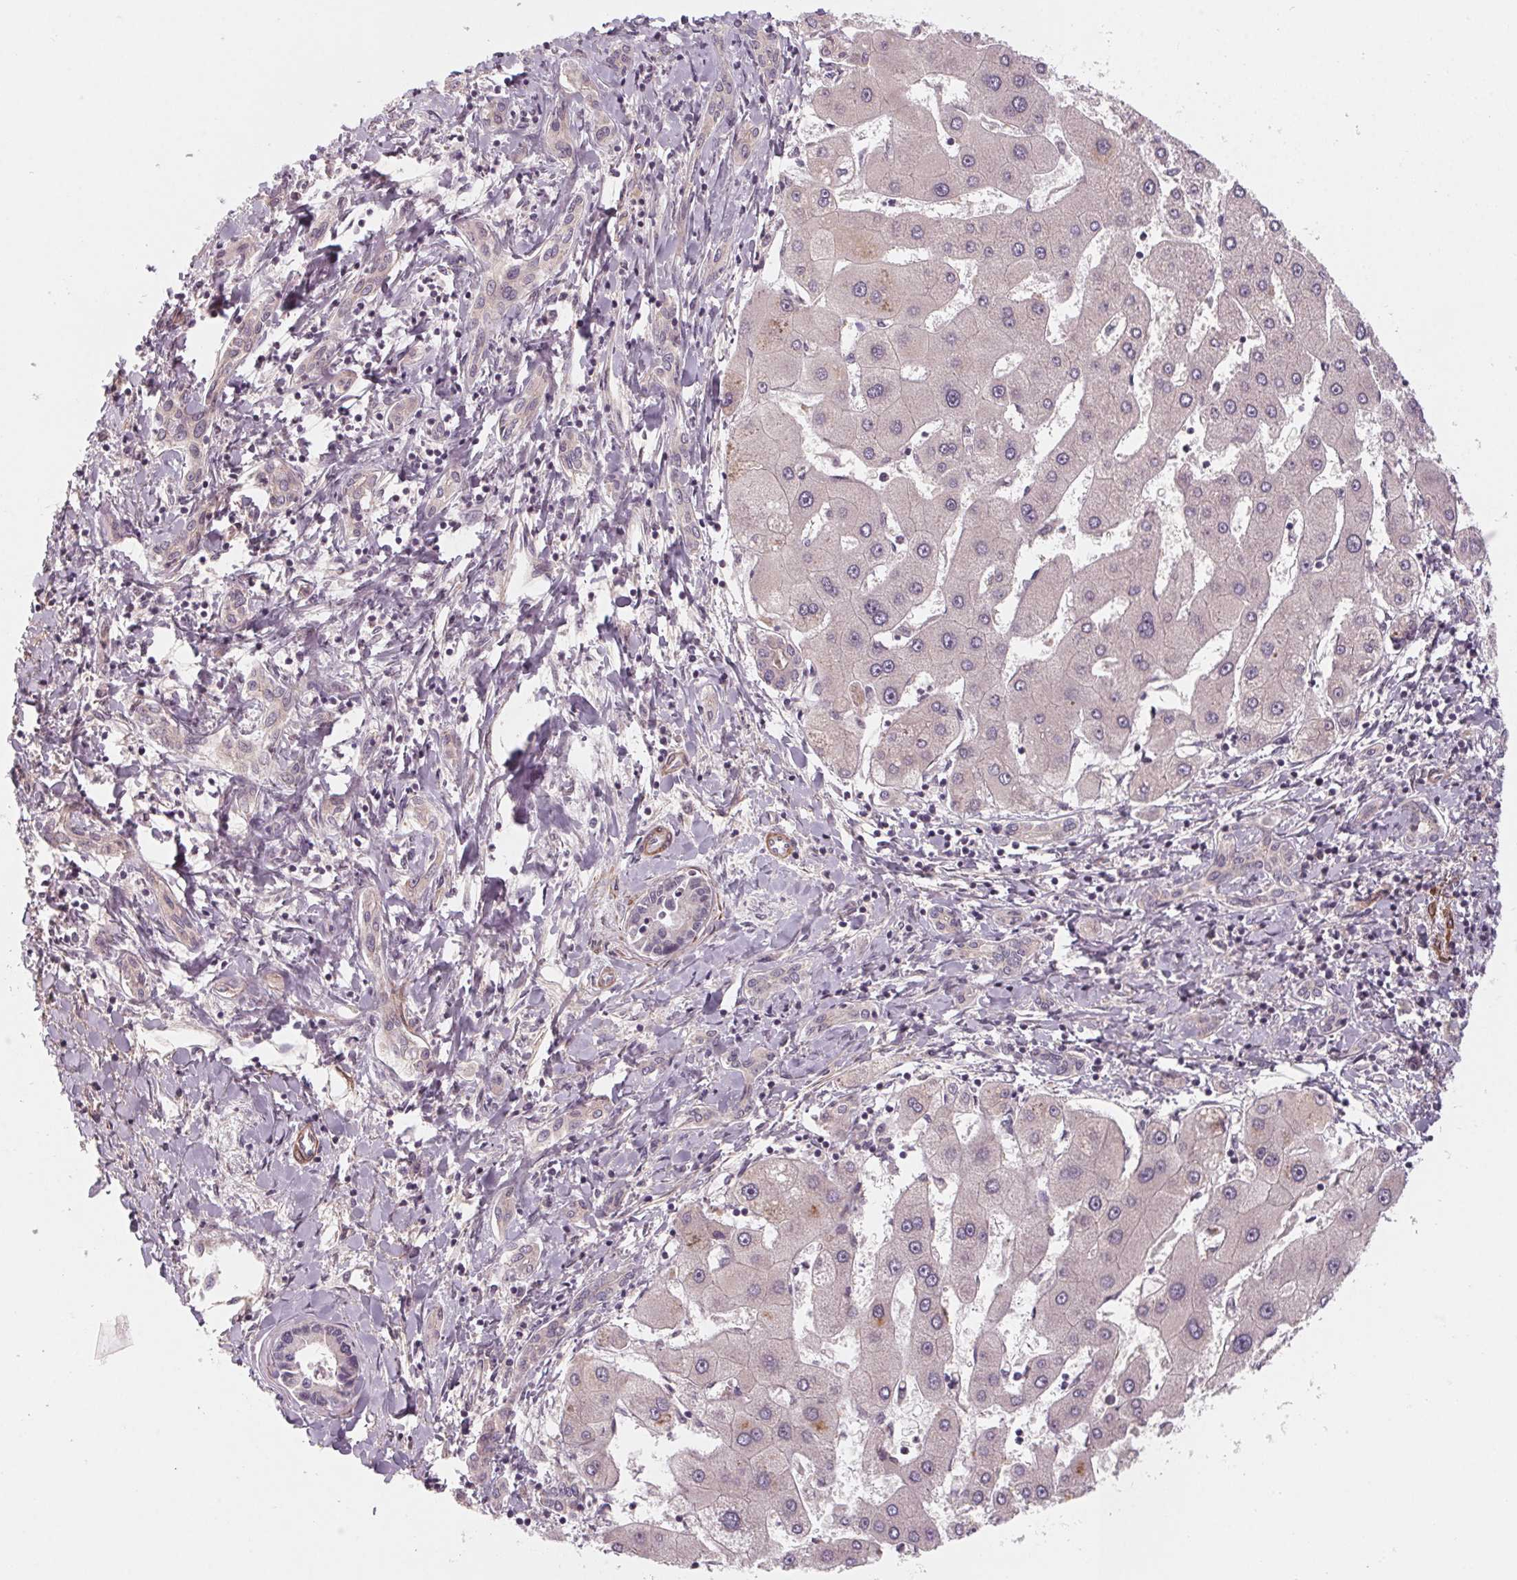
{"staining": {"intensity": "negative", "quantity": "none", "location": "none"}, "tissue": "liver cancer", "cell_type": "Tumor cells", "image_type": "cancer", "snomed": [{"axis": "morphology", "description": "Cholangiocarcinoma"}, {"axis": "topography", "description": "Liver"}], "caption": "Micrograph shows no protein staining in tumor cells of liver cancer (cholangiocarcinoma) tissue.", "gene": "CCDC112", "patient": {"sex": "male", "age": 66}}